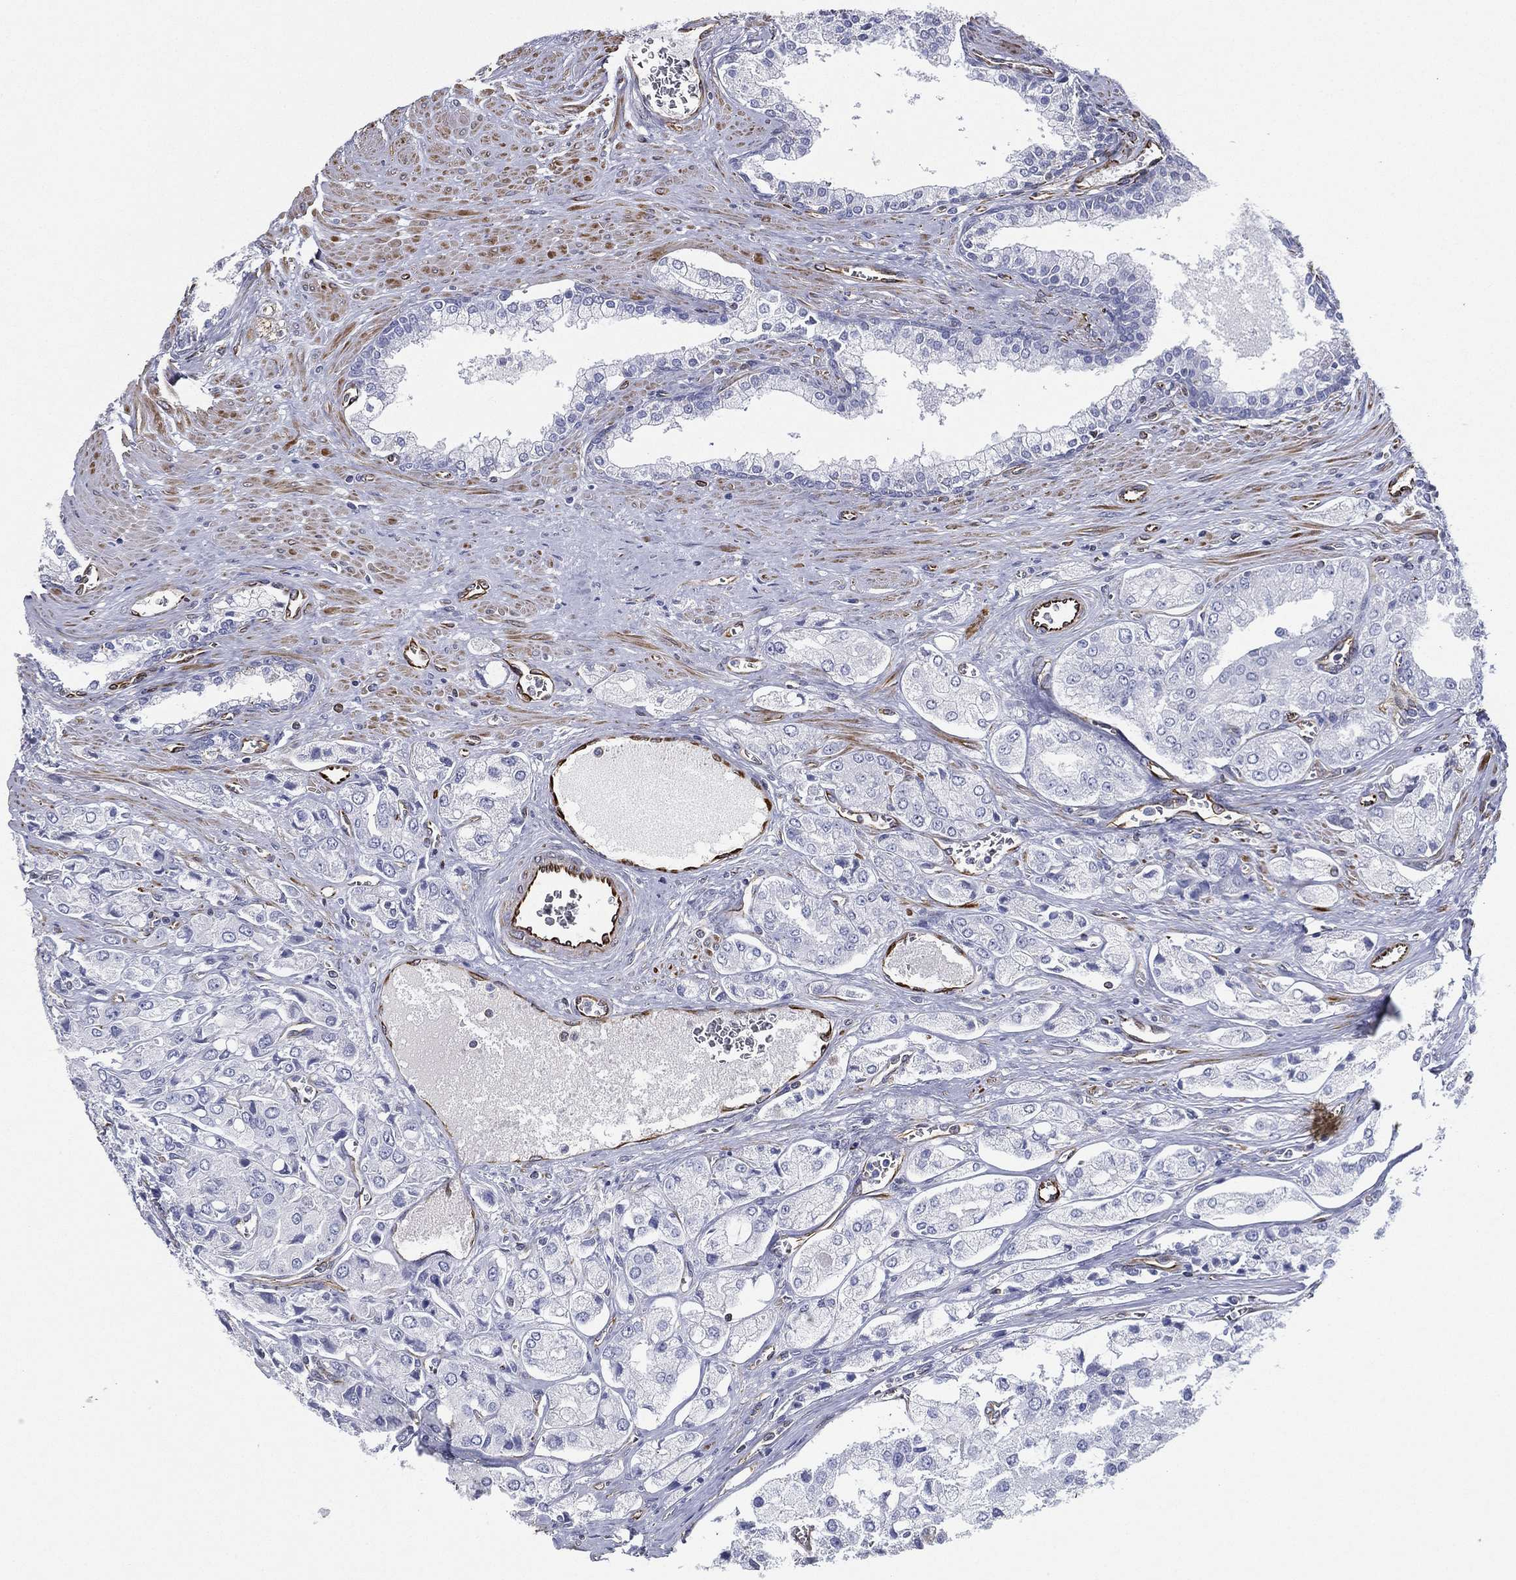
{"staining": {"intensity": "negative", "quantity": "none", "location": "none"}, "tissue": "prostate cancer", "cell_type": "Tumor cells", "image_type": "cancer", "snomed": [{"axis": "morphology", "description": "Adenocarcinoma, NOS"}, {"axis": "topography", "description": "Prostate and seminal vesicle, NOS"}, {"axis": "topography", "description": "Prostate"}], "caption": "IHC of human prostate cancer (adenocarcinoma) exhibits no positivity in tumor cells.", "gene": "MAS1", "patient": {"sex": "male", "age": 67}}